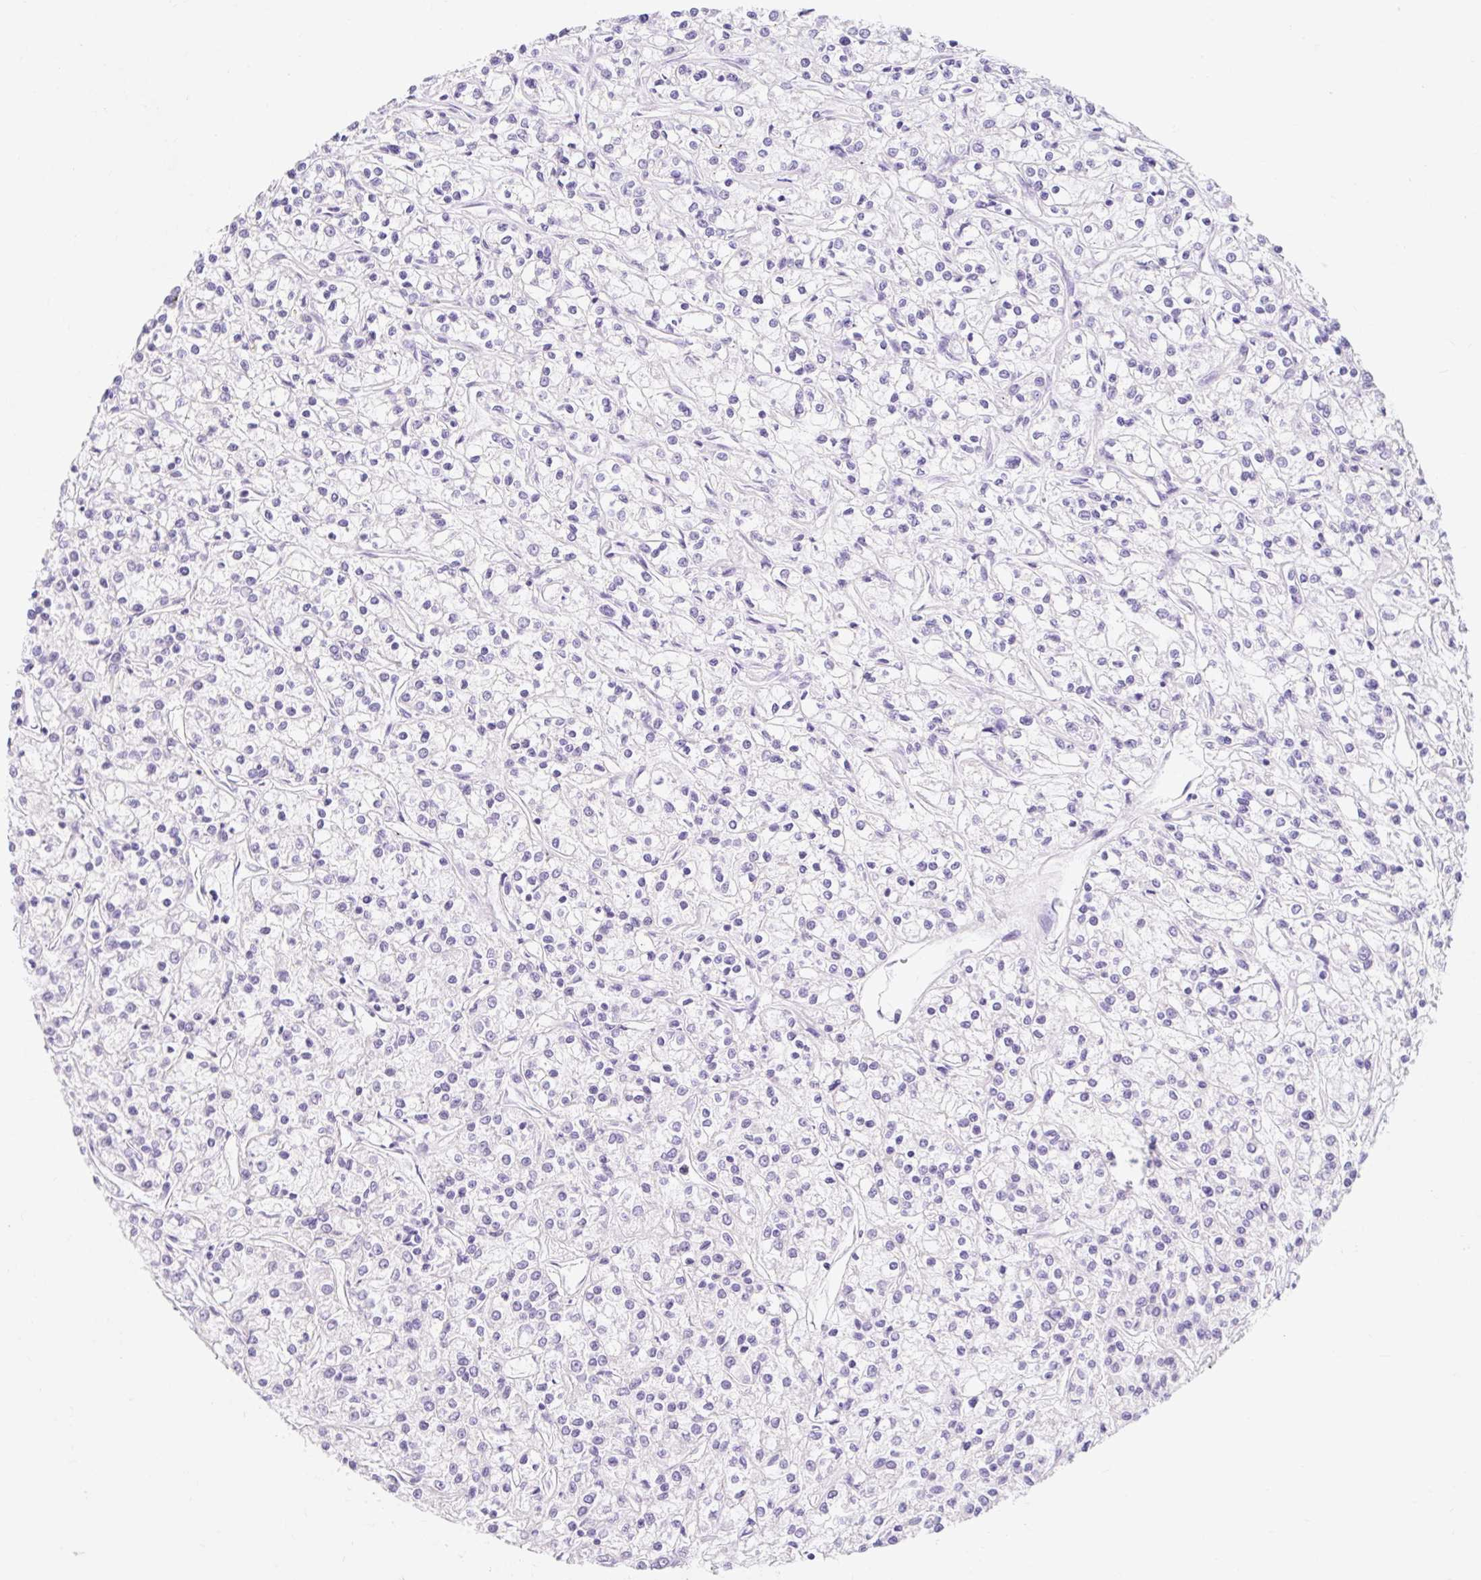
{"staining": {"intensity": "negative", "quantity": "none", "location": "none"}, "tissue": "renal cancer", "cell_type": "Tumor cells", "image_type": "cancer", "snomed": [{"axis": "morphology", "description": "Adenocarcinoma, NOS"}, {"axis": "topography", "description": "Kidney"}], "caption": "This is a image of immunohistochemistry staining of renal cancer, which shows no staining in tumor cells.", "gene": "ITPK1", "patient": {"sex": "female", "age": 59}}